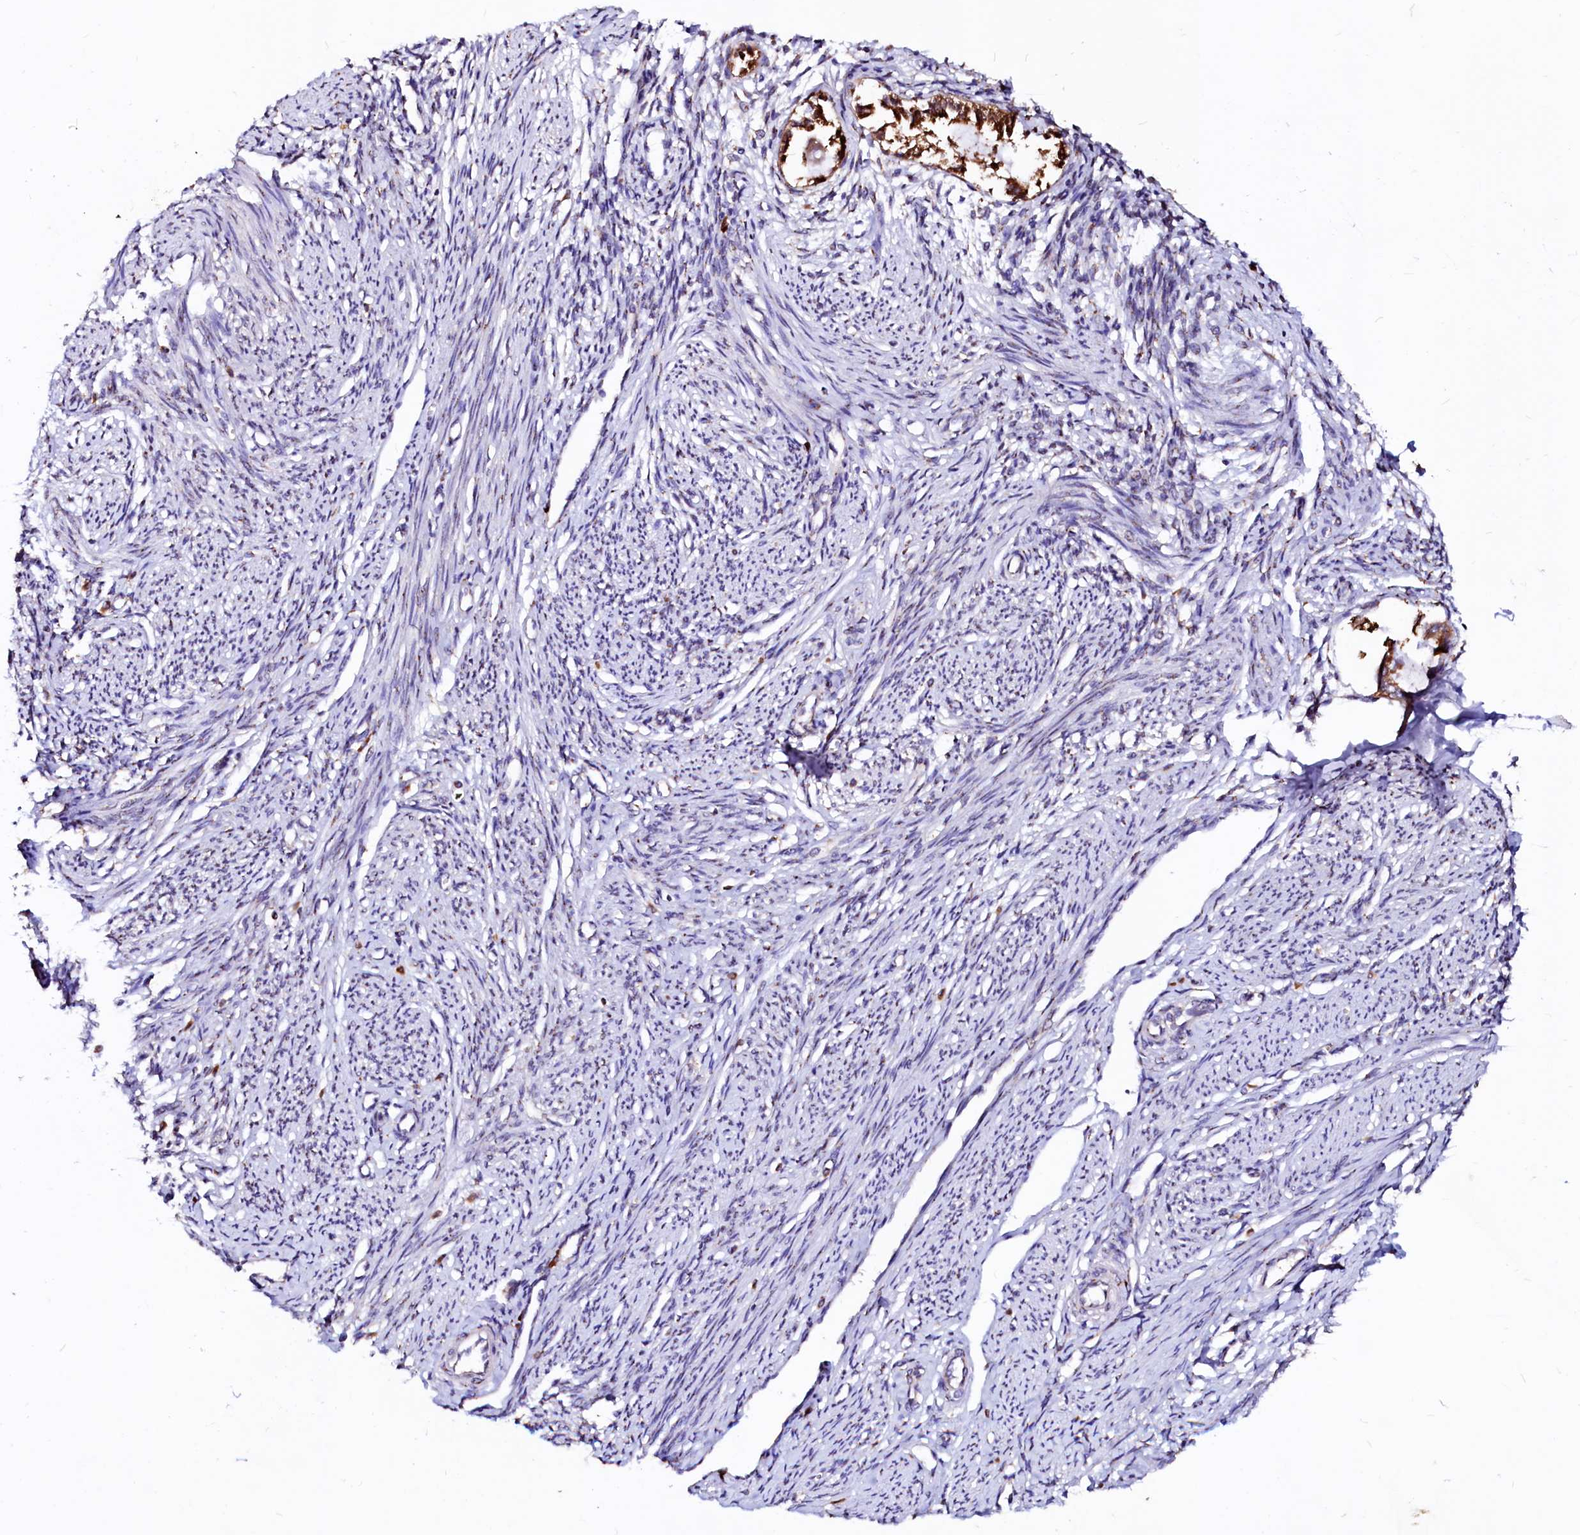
{"staining": {"intensity": "negative", "quantity": "none", "location": "none"}, "tissue": "endometrium", "cell_type": "Cells in endometrial stroma", "image_type": "normal", "snomed": [{"axis": "morphology", "description": "Normal tissue, NOS"}, {"axis": "topography", "description": "Endometrium"}], "caption": "Human endometrium stained for a protein using IHC shows no expression in cells in endometrial stroma.", "gene": "LMAN1", "patient": {"sex": "female", "age": 56}}